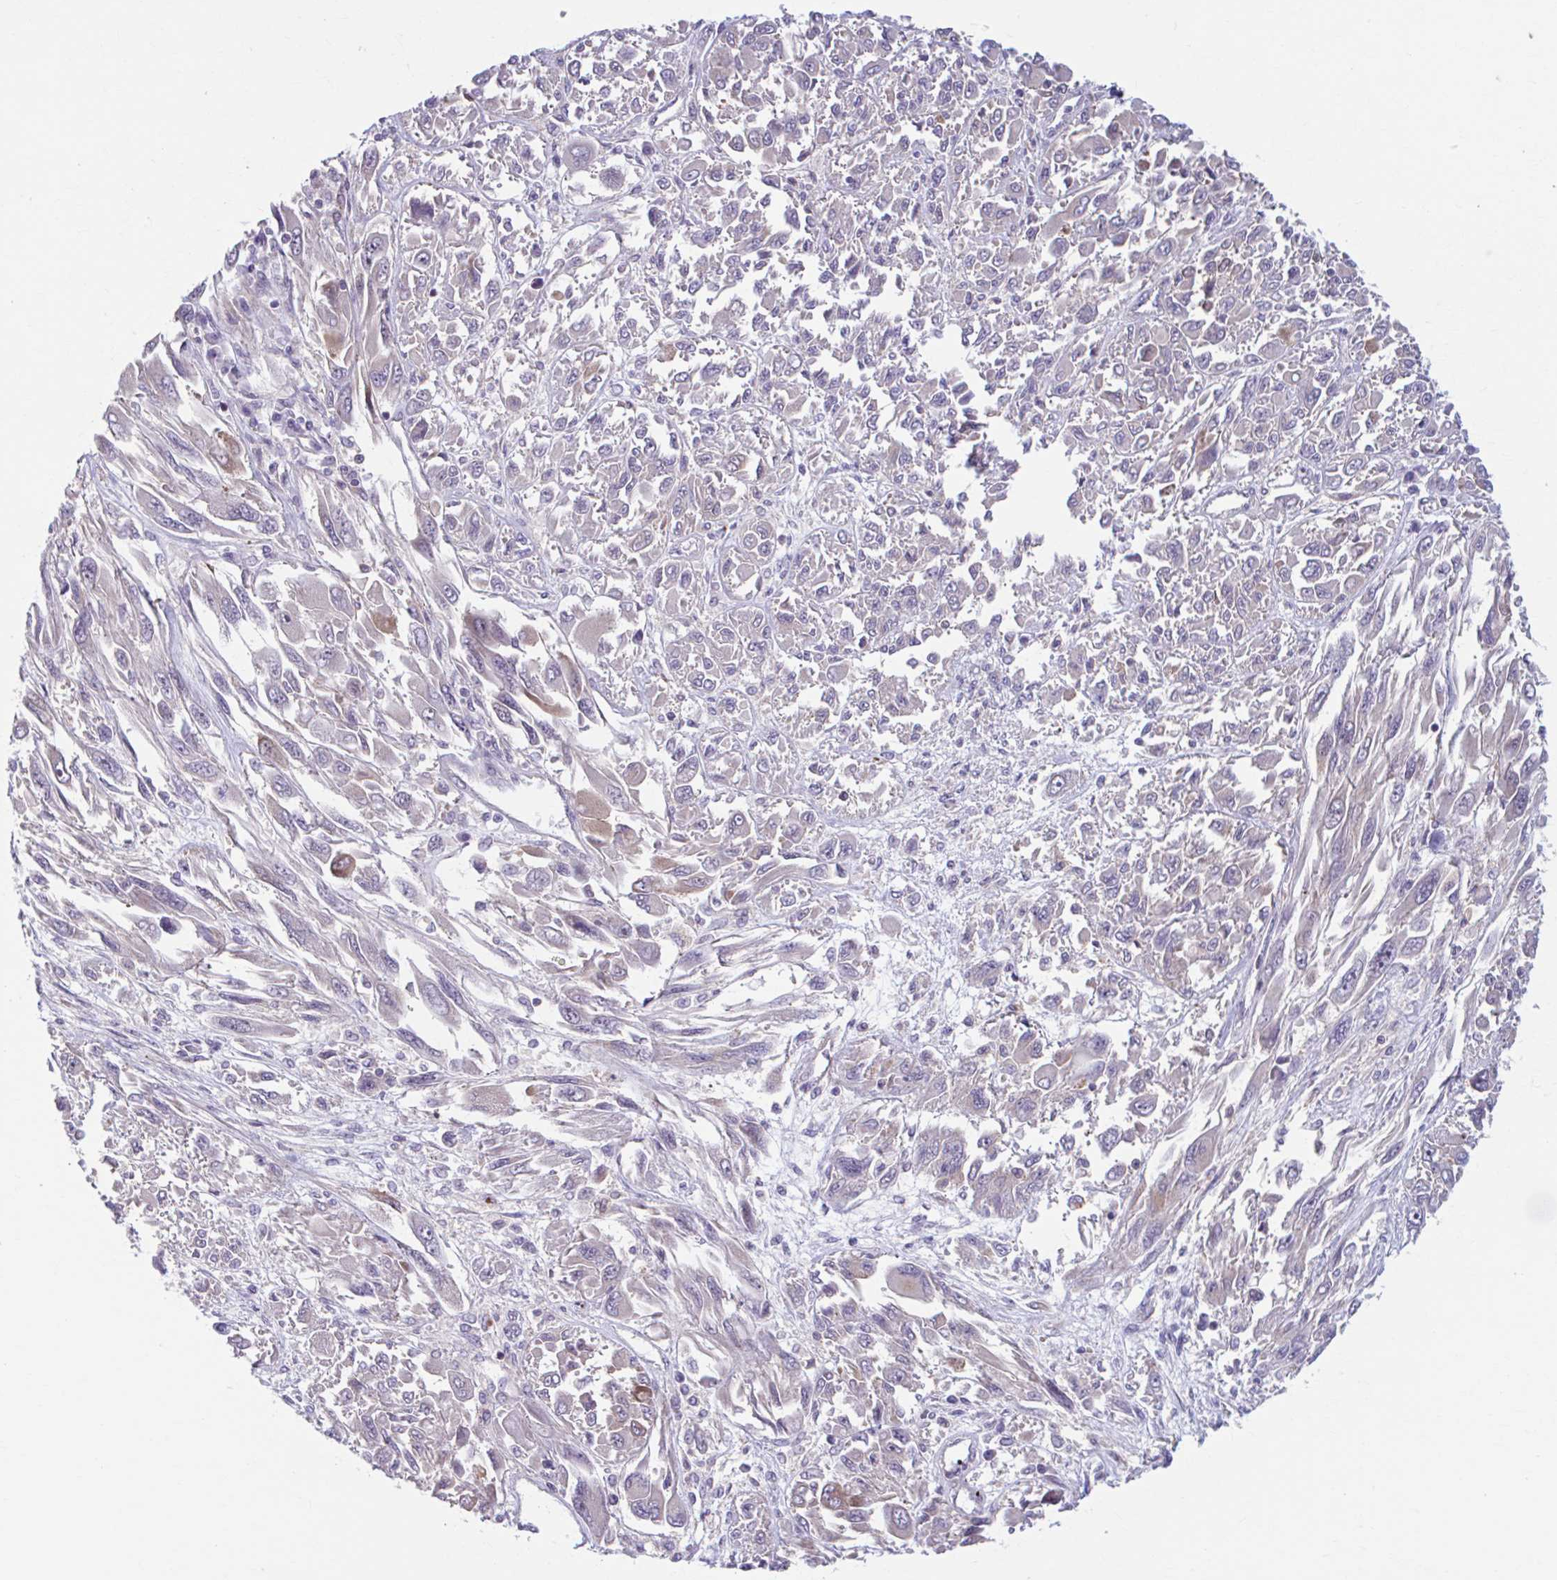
{"staining": {"intensity": "weak", "quantity": "<25%", "location": "cytoplasmic/membranous"}, "tissue": "melanoma", "cell_type": "Tumor cells", "image_type": "cancer", "snomed": [{"axis": "morphology", "description": "Malignant melanoma, NOS"}, {"axis": "topography", "description": "Skin"}], "caption": "The immunohistochemistry (IHC) photomicrograph has no significant positivity in tumor cells of malignant melanoma tissue. (DAB immunohistochemistry (IHC) with hematoxylin counter stain).", "gene": "ADAT3", "patient": {"sex": "female", "age": 91}}